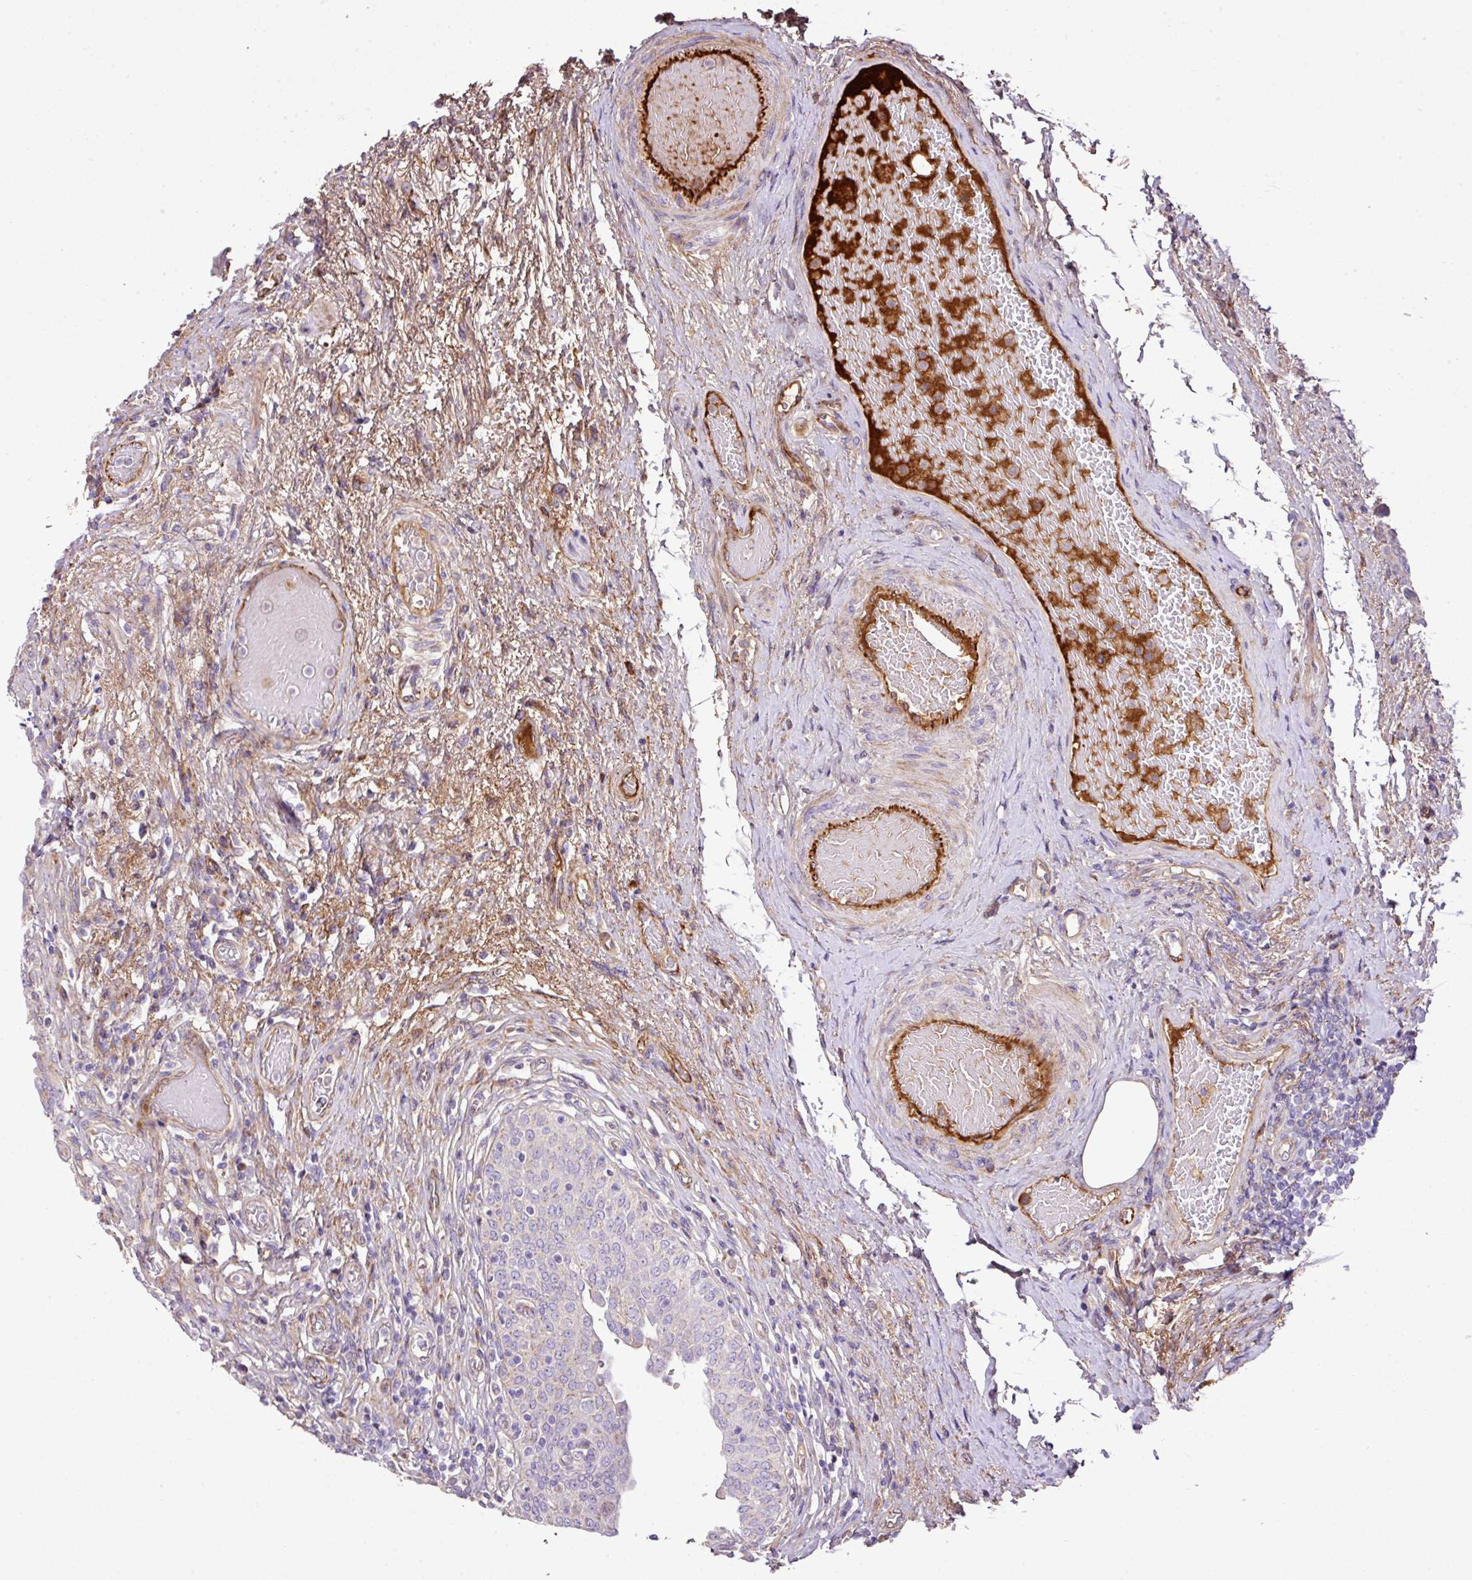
{"staining": {"intensity": "negative", "quantity": "none", "location": "none"}, "tissue": "urinary bladder", "cell_type": "Urothelial cells", "image_type": "normal", "snomed": [{"axis": "morphology", "description": "Normal tissue, NOS"}, {"axis": "topography", "description": "Urinary bladder"}], "caption": "This is an IHC photomicrograph of unremarkable human urinary bladder. There is no staining in urothelial cells.", "gene": "CTXN2", "patient": {"sex": "male", "age": 71}}